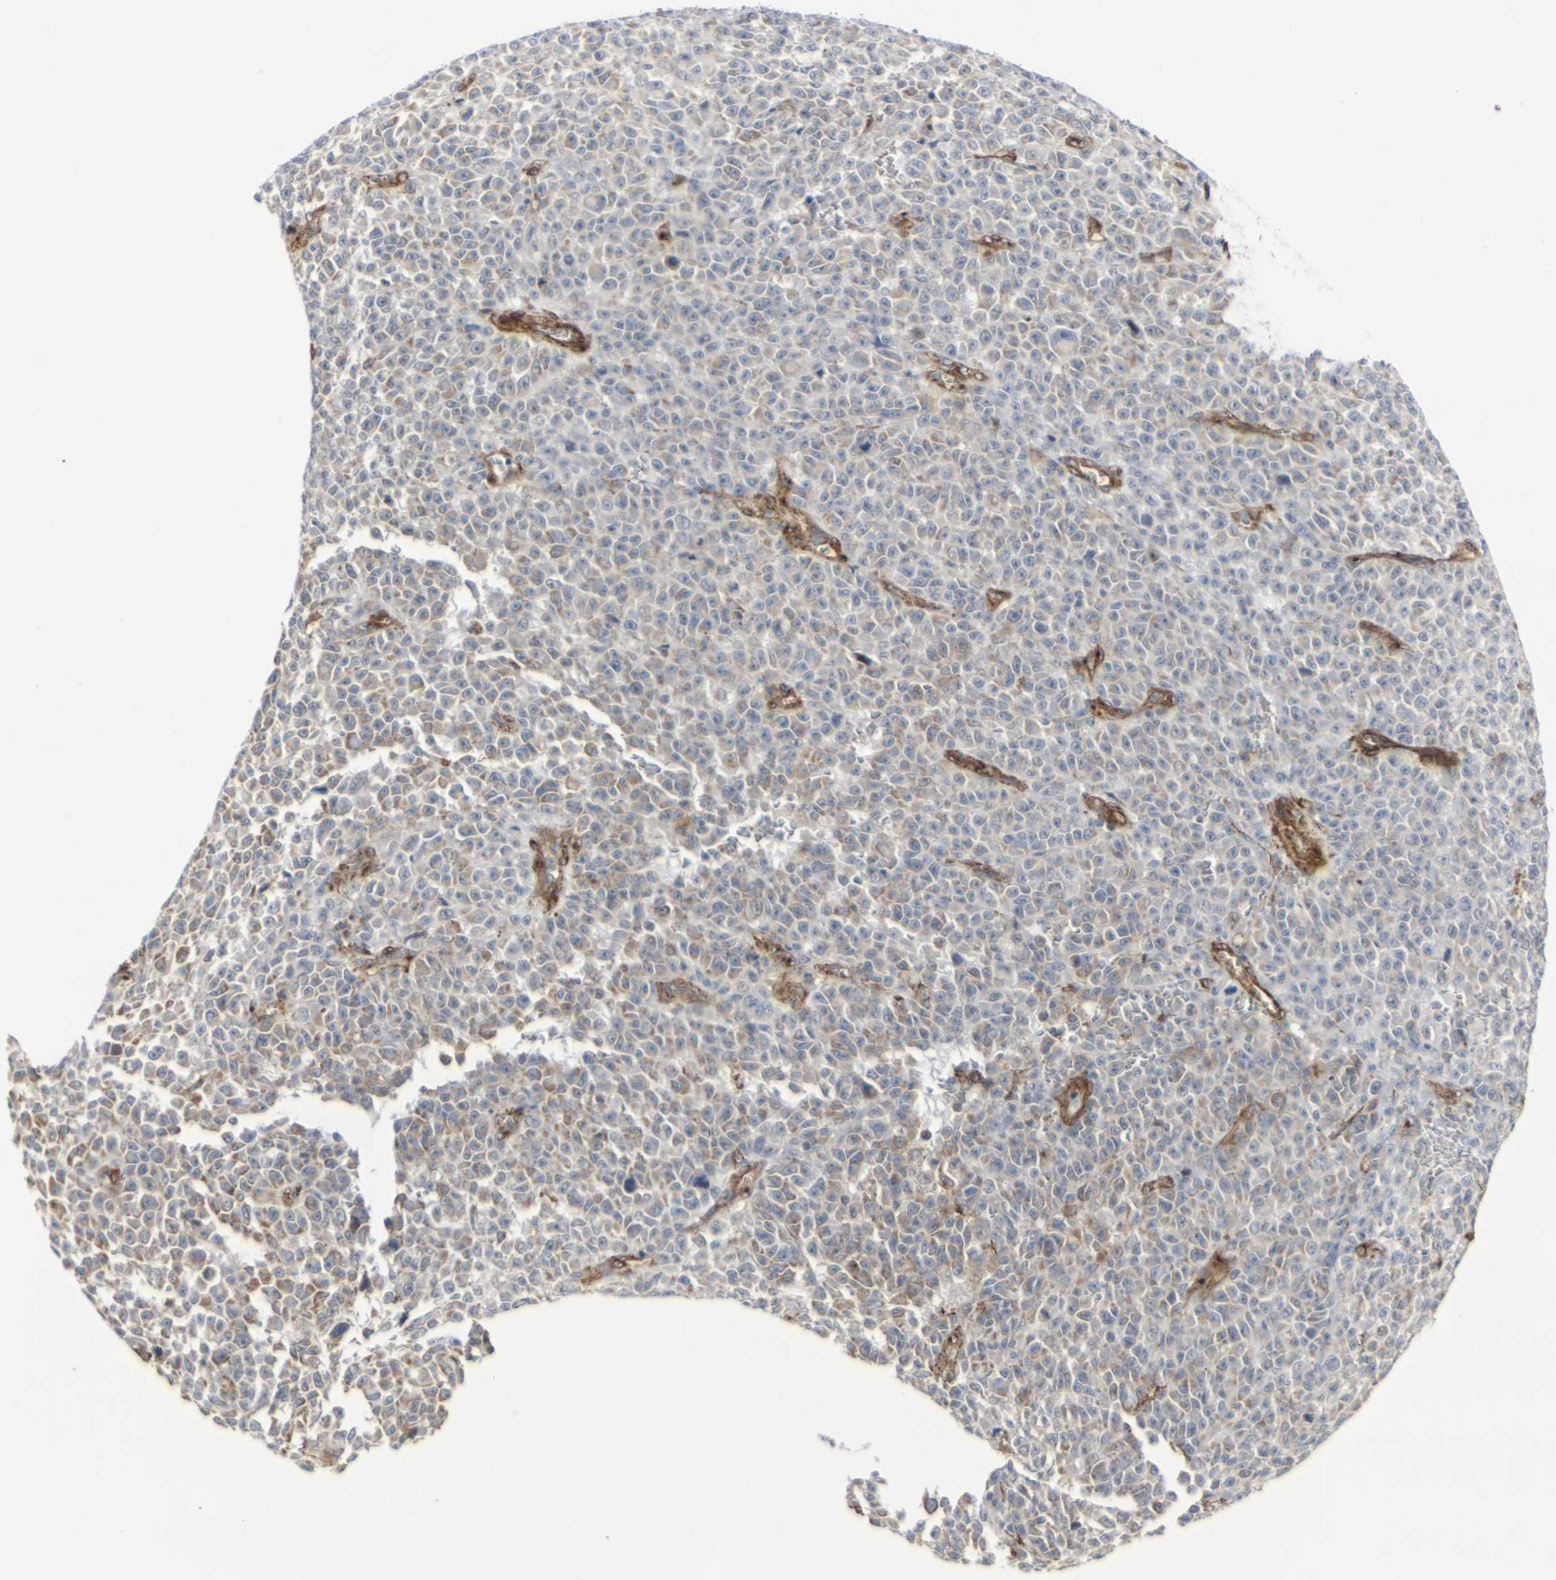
{"staining": {"intensity": "weak", "quantity": ">75%", "location": "cytoplasmic/membranous"}, "tissue": "melanoma", "cell_type": "Tumor cells", "image_type": "cancer", "snomed": [{"axis": "morphology", "description": "Malignant melanoma, NOS"}, {"axis": "topography", "description": "Skin"}], "caption": "Melanoma tissue reveals weak cytoplasmic/membranous positivity in approximately >75% of tumor cells, visualized by immunohistochemistry. The staining was performed using DAB, with brown indicating positive protein expression. Nuclei are stained blue with hematoxylin.", "gene": "MYOF", "patient": {"sex": "female", "age": 82}}